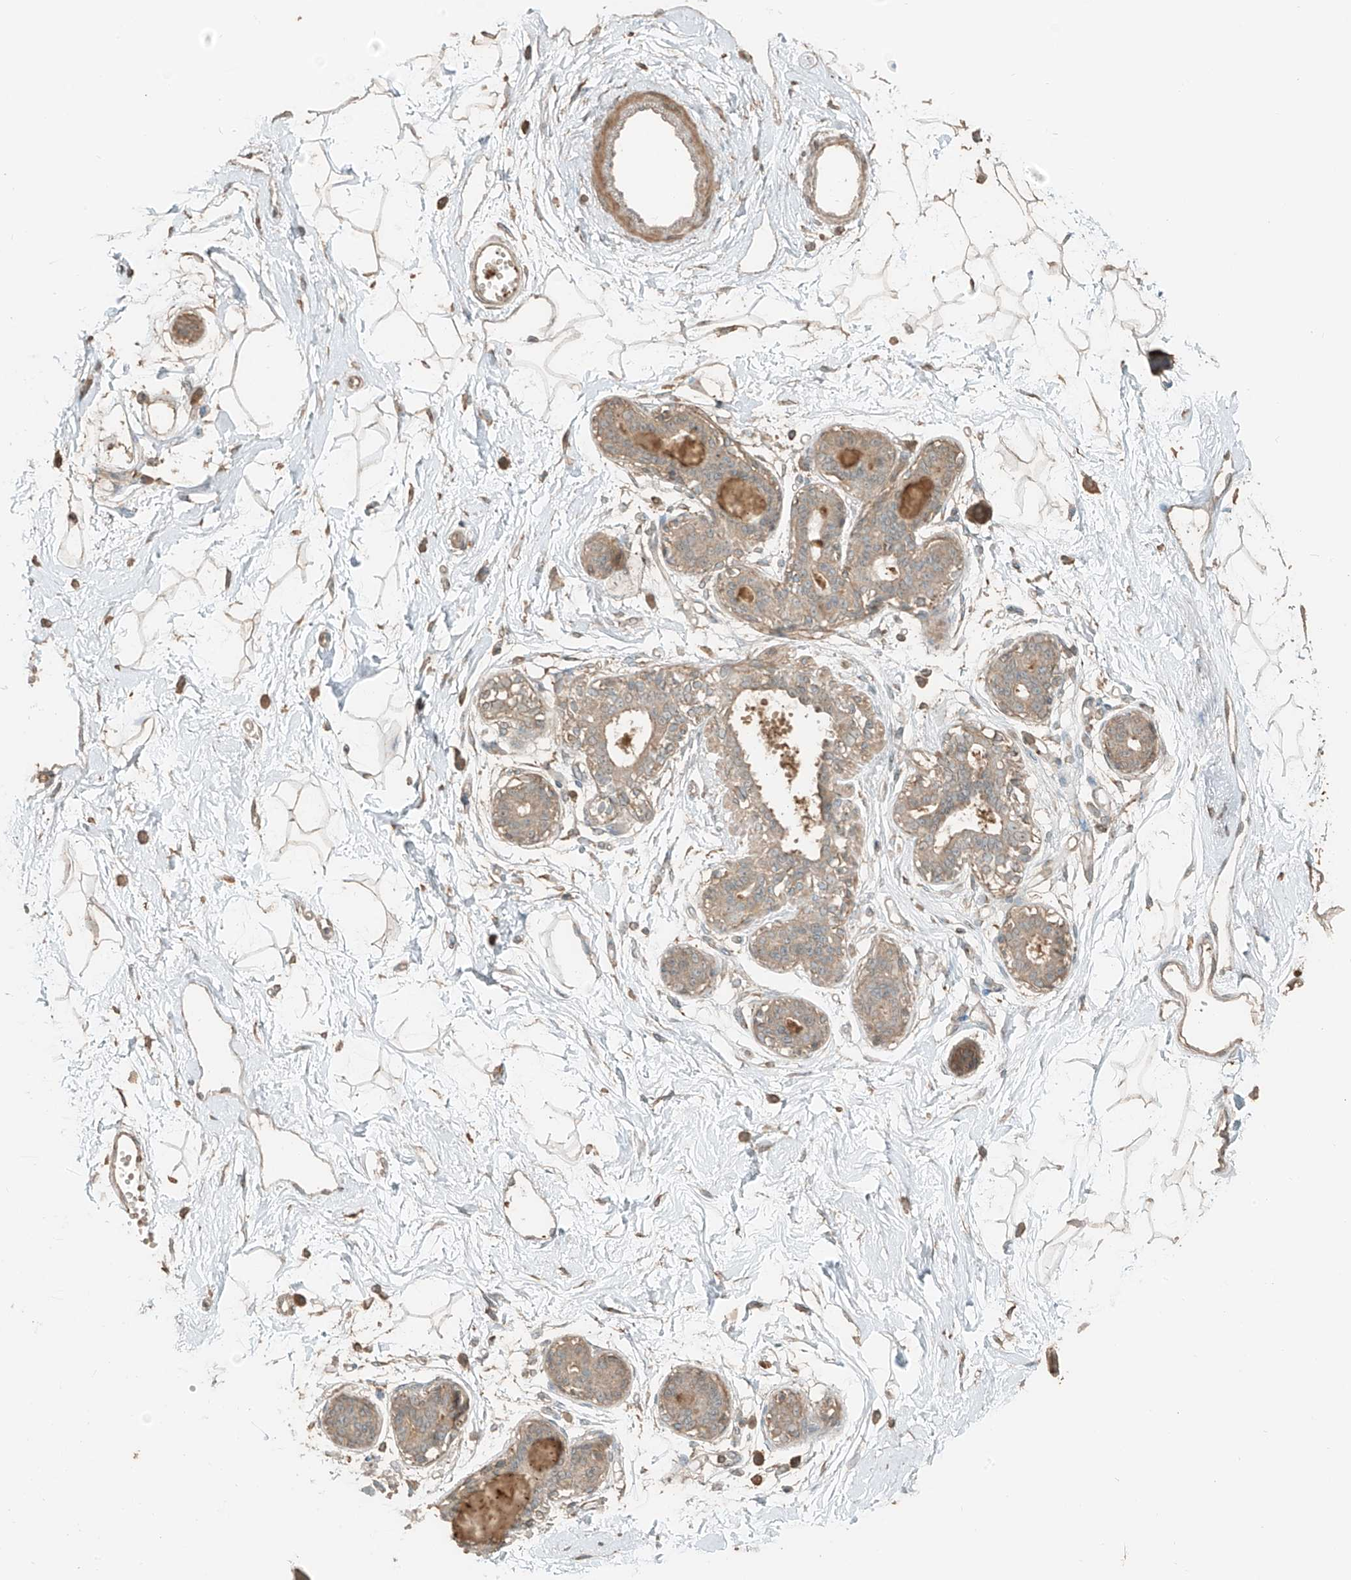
{"staining": {"intensity": "weak", "quantity": ">75%", "location": "cytoplasmic/membranous"}, "tissue": "breast", "cell_type": "Adipocytes", "image_type": "normal", "snomed": [{"axis": "morphology", "description": "Normal tissue, NOS"}, {"axis": "topography", "description": "Breast"}], "caption": "Immunohistochemical staining of benign breast reveals weak cytoplasmic/membranous protein positivity in approximately >75% of adipocytes. The staining was performed using DAB (3,3'-diaminobenzidine), with brown indicating positive protein expression. Nuclei are stained blue with hematoxylin.", "gene": "RFTN2", "patient": {"sex": "female", "age": 45}}